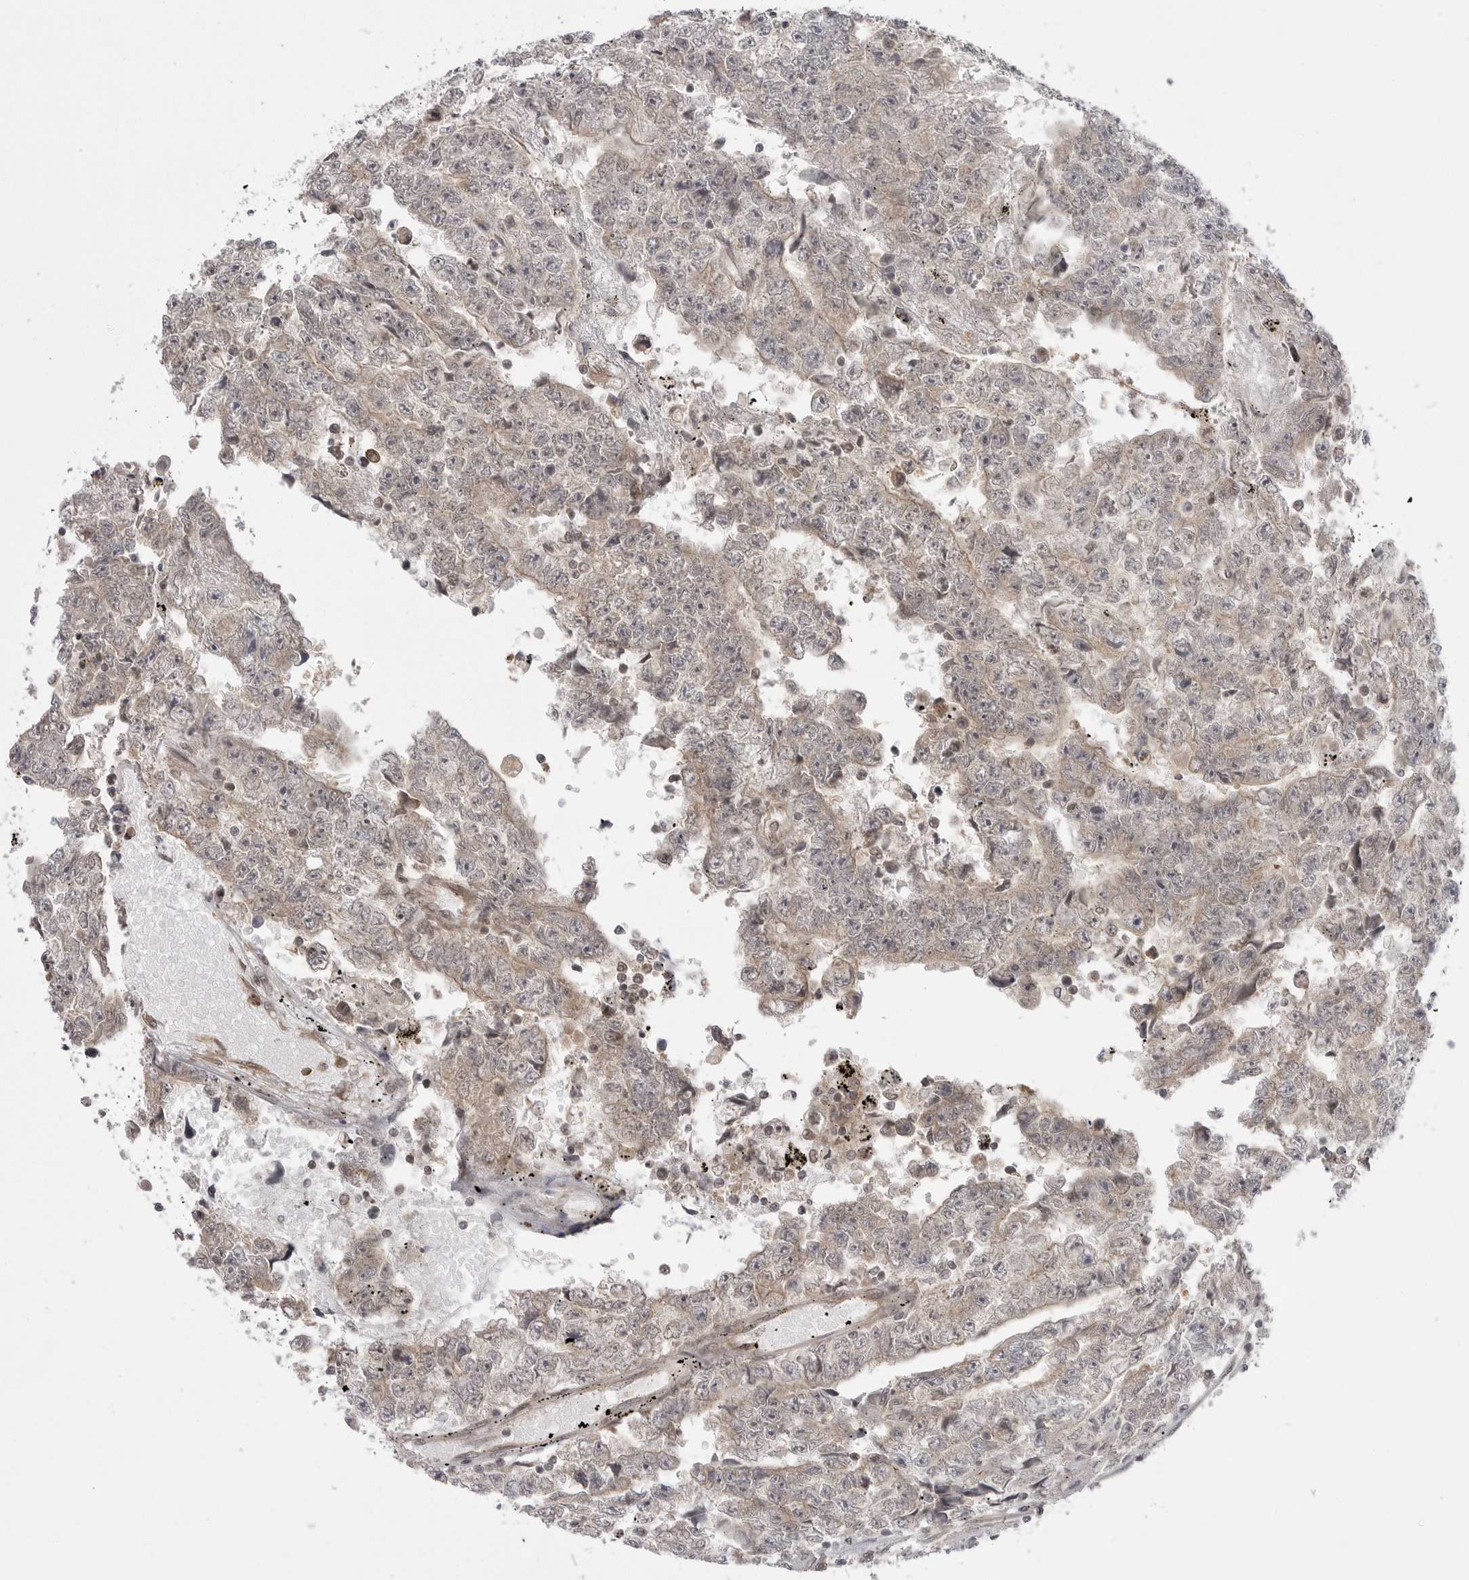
{"staining": {"intensity": "negative", "quantity": "none", "location": "none"}, "tissue": "testis cancer", "cell_type": "Tumor cells", "image_type": "cancer", "snomed": [{"axis": "morphology", "description": "Carcinoma, Embryonal, NOS"}, {"axis": "topography", "description": "Testis"}], "caption": "The IHC photomicrograph has no significant expression in tumor cells of testis cancer (embryonal carcinoma) tissue. The staining is performed using DAB brown chromogen with nuclei counter-stained in using hematoxylin.", "gene": "PTK2B", "patient": {"sex": "male", "age": 25}}